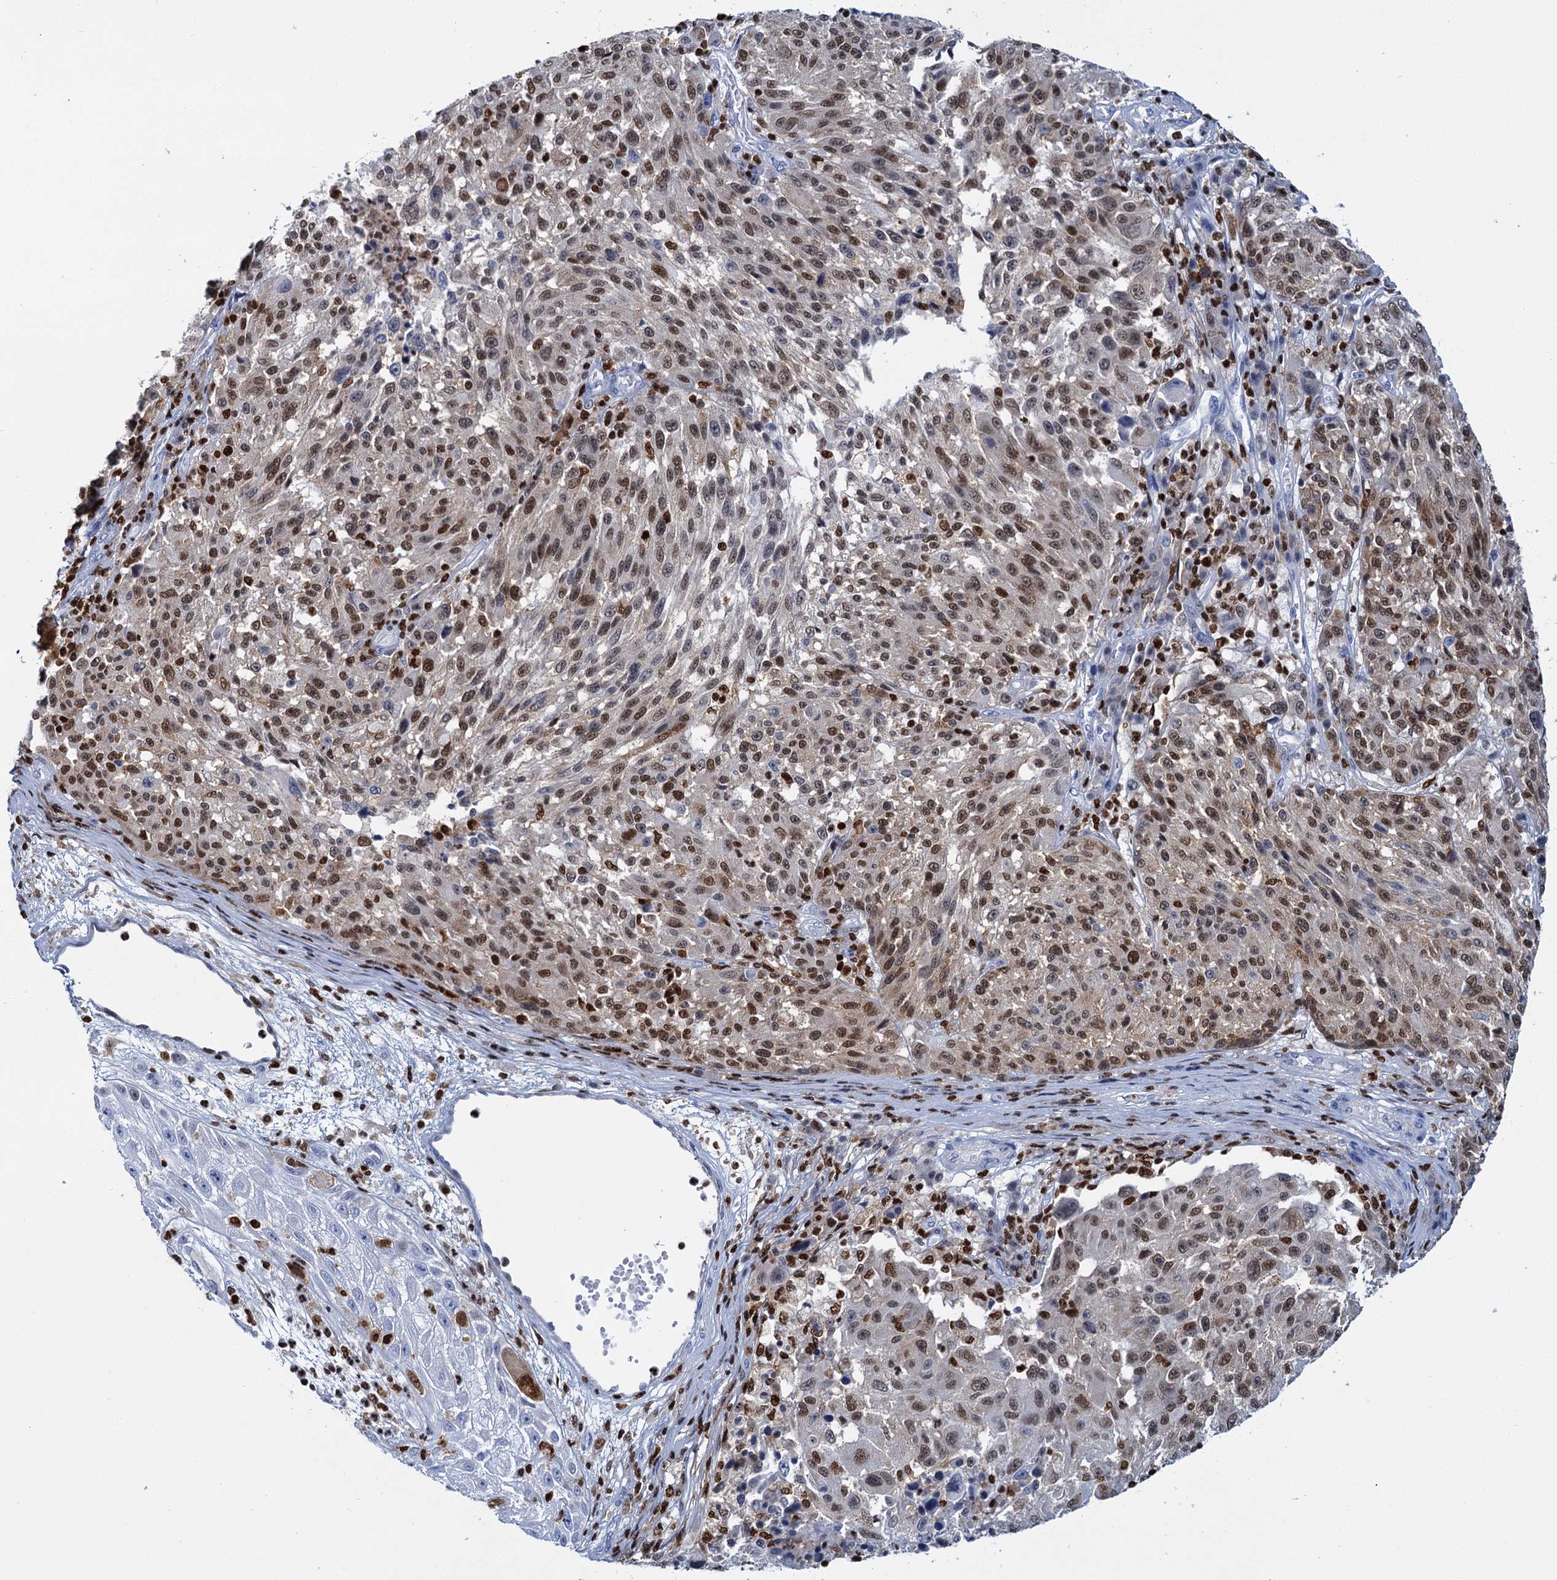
{"staining": {"intensity": "moderate", "quantity": ">75%", "location": "nuclear"}, "tissue": "melanoma", "cell_type": "Tumor cells", "image_type": "cancer", "snomed": [{"axis": "morphology", "description": "Malignant melanoma, NOS"}, {"axis": "topography", "description": "Skin"}], "caption": "High-magnification brightfield microscopy of malignant melanoma stained with DAB (3,3'-diaminobenzidine) (brown) and counterstained with hematoxylin (blue). tumor cells exhibit moderate nuclear staining is appreciated in approximately>75% of cells. Using DAB (3,3'-diaminobenzidine) (brown) and hematoxylin (blue) stains, captured at high magnification using brightfield microscopy.", "gene": "CELF2", "patient": {"sex": "male", "age": 53}}